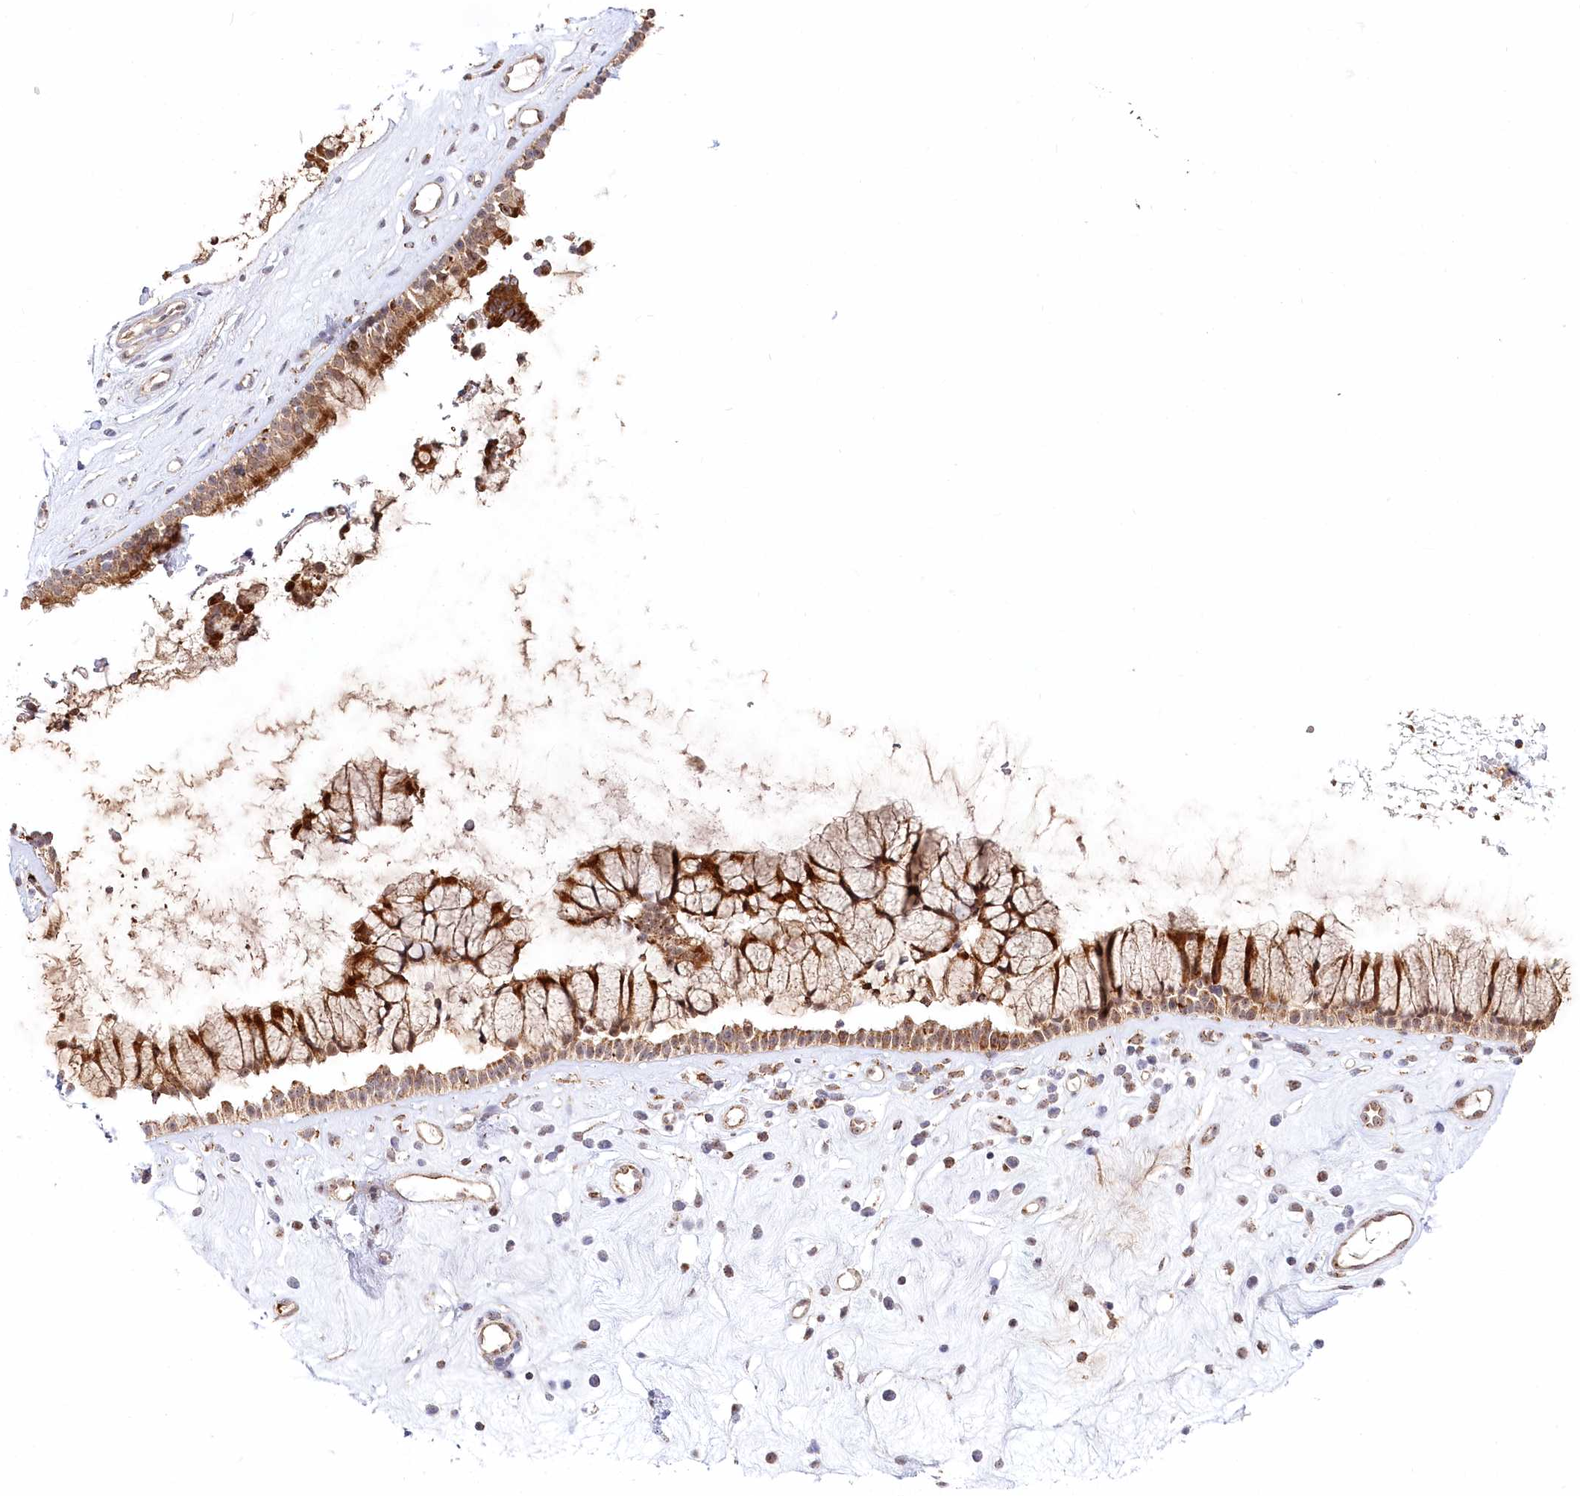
{"staining": {"intensity": "moderate", "quantity": ">75%", "location": "cytoplasmic/membranous"}, "tissue": "nasopharynx", "cell_type": "Respiratory epithelial cells", "image_type": "normal", "snomed": [{"axis": "morphology", "description": "Normal tissue, NOS"}, {"axis": "morphology", "description": "Inflammation, NOS"}, {"axis": "topography", "description": "Nasopharynx"}], "caption": "Normal nasopharynx was stained to show a protein in brown. There is medium levels of moderate cytoplasmic/membranous expression in approximately >75% of respiratory epithelial cells. The staining was performed using DAB (3,3'-diaminobenzidine) to visualize the protein expression in brown, while the nuclei were stained in blue with hematoxylin (Magnification: 20x).", "gene": "RTN4IP1", "patient": {"sex": "male", "age": 29}}